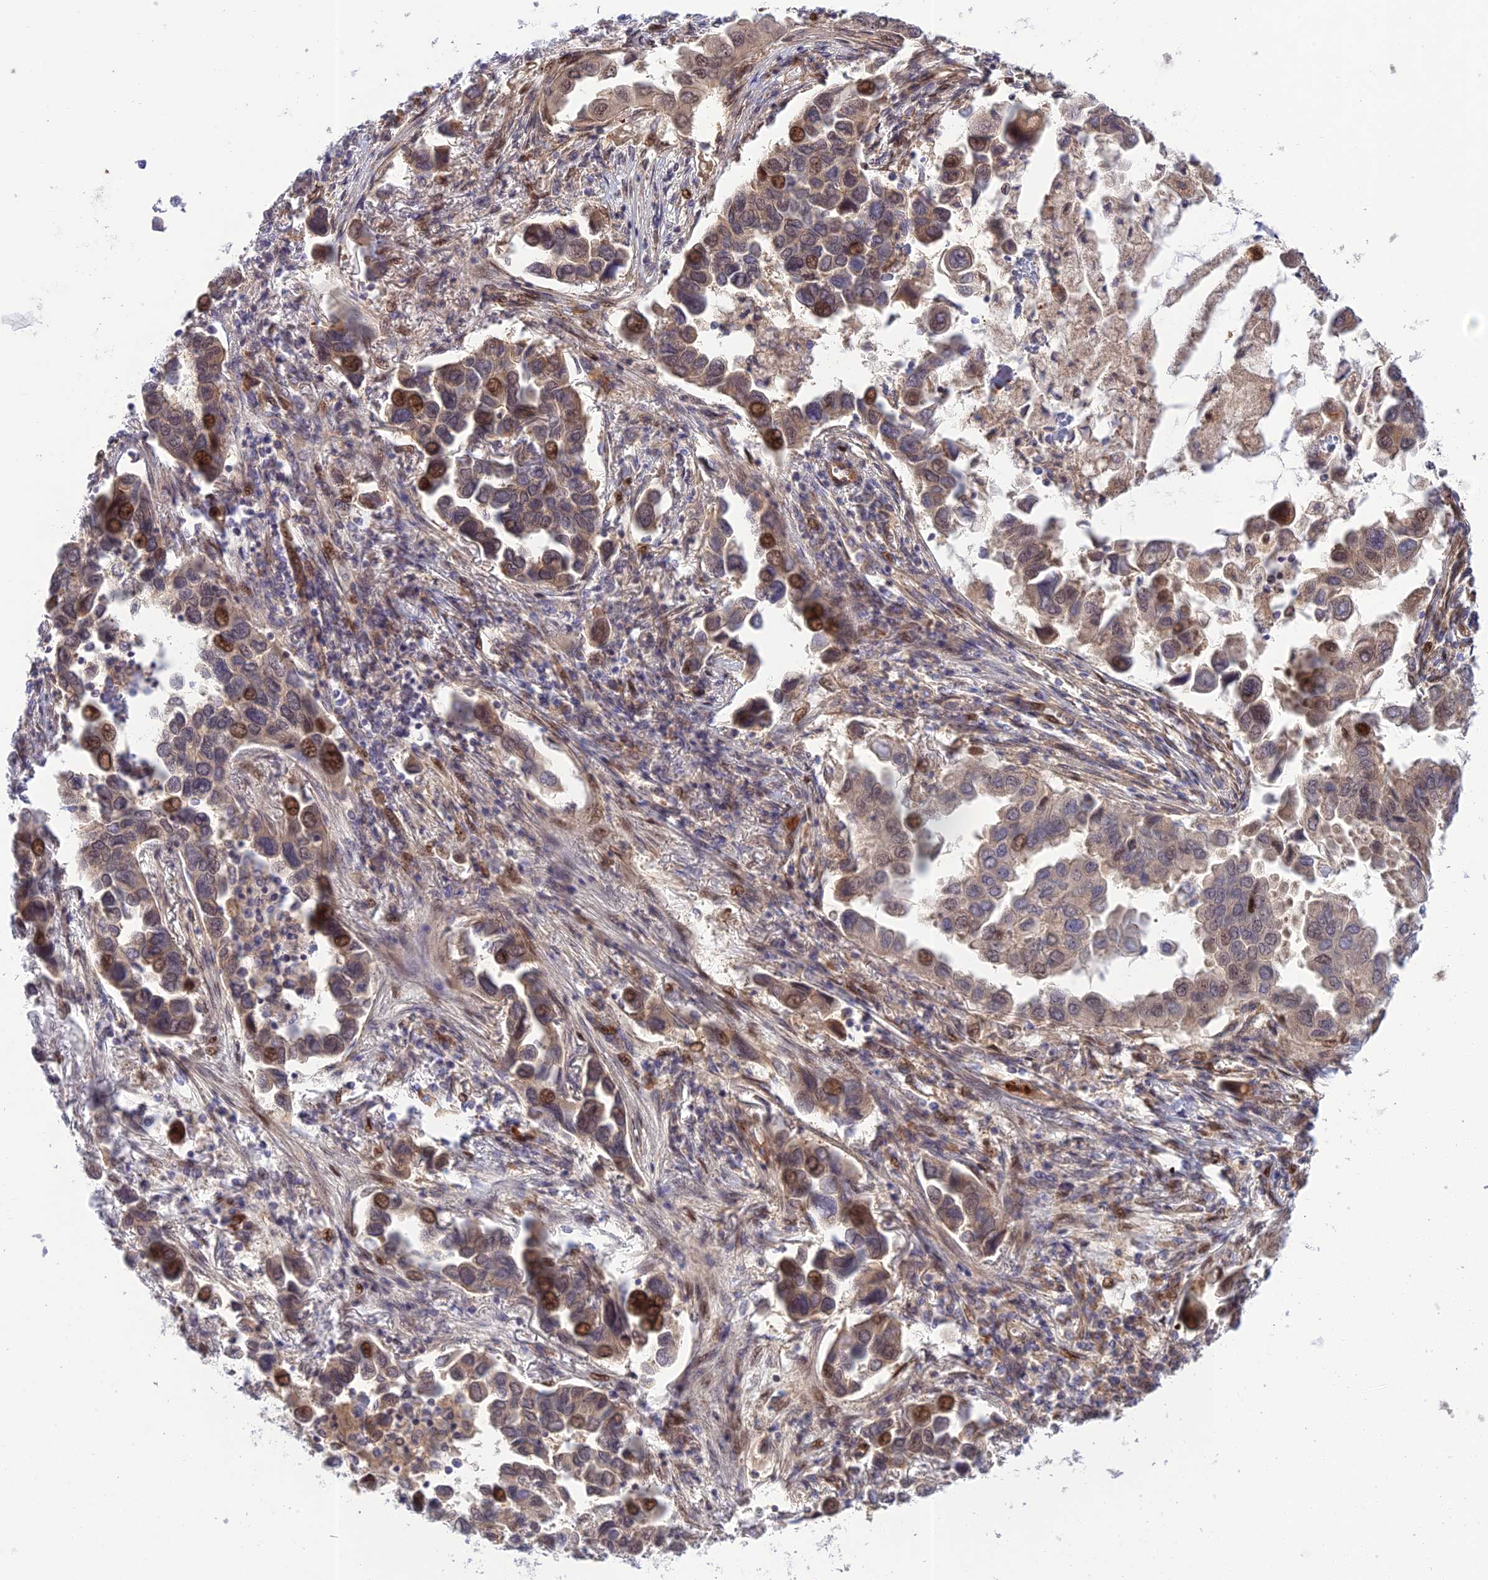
{"staining": {"intensity": "moderate", "quantity": "25%-75%", "location": "nuclear"}, "tissue": "lung cancer", "cell_type": "Tumor cells", "image_type": "cancer", "snomed": [{"axis": "morphology", "description": "Adenocarcinoma, NOS"}, {"axis": "topography", "description": "Lung"}], "caption": "This is an image of IHC staining of adenocarcinoma (lung), which shows moderate staining in the nuclear of tumor cells.", "gene": "ZNF584", "patient": {"sex": "female", "age": 76}}